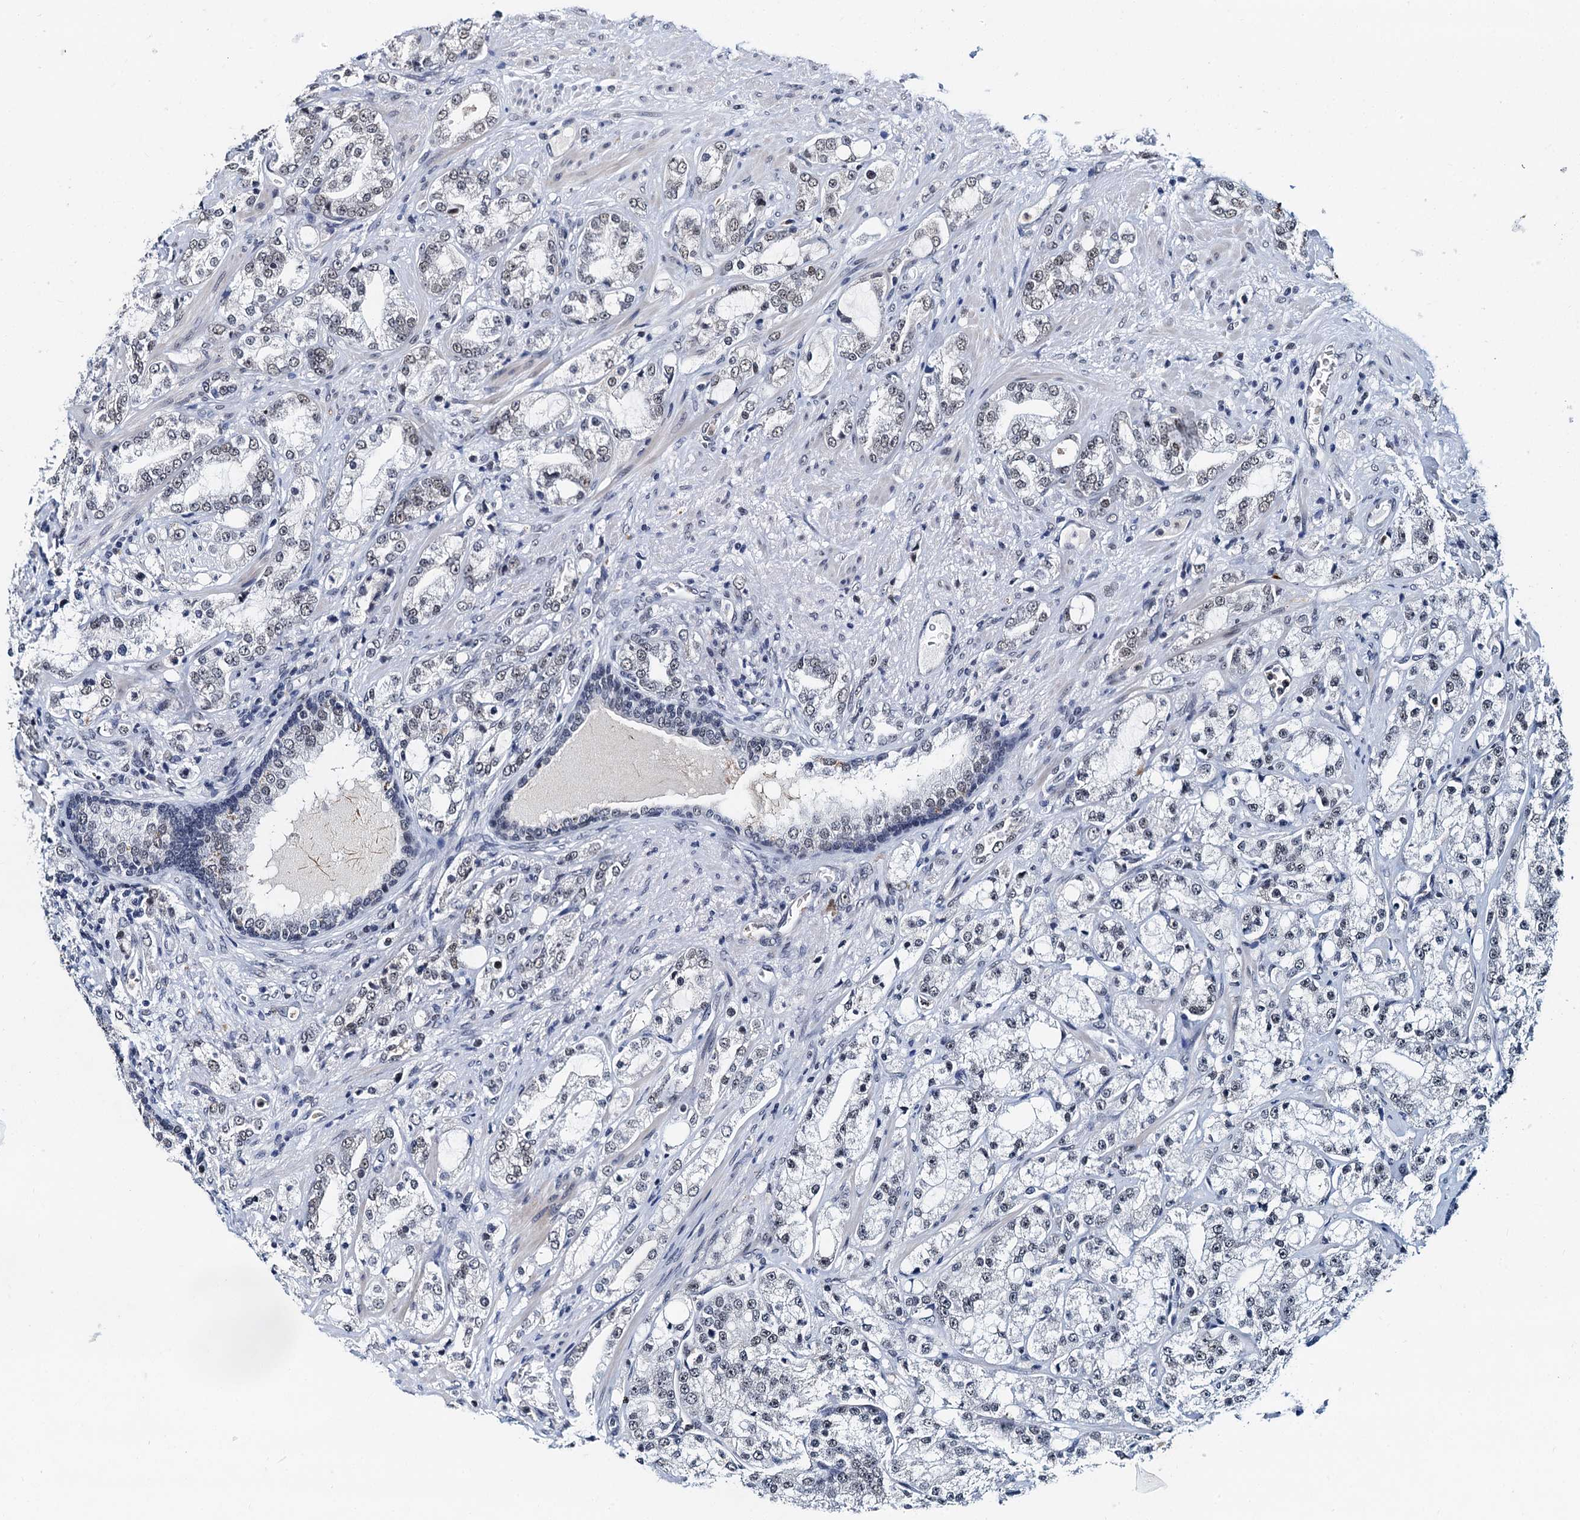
{"staining": {"intensity": "weak", "quantity": "25%-75%", "location": "nuclear"}, "tissue": "prostate cancer", "cell_type": "Tumor cells", "image_type": "cancer", "snomed": [{"axis": "morphology", "description": "Adenocarcinoma, High grade"}, {"axis": "topography", "description": "Prostate"}], "caption": "A micrograph showing weak nuclear staining in approximately 25%-75% of tumor cells in prostate cancer (high-grade adenocarcinoma), as visualized by brown immunohistochemical staining.", "gene": "SNRPD1", "patient": {"sex": "male", "age": 64}}